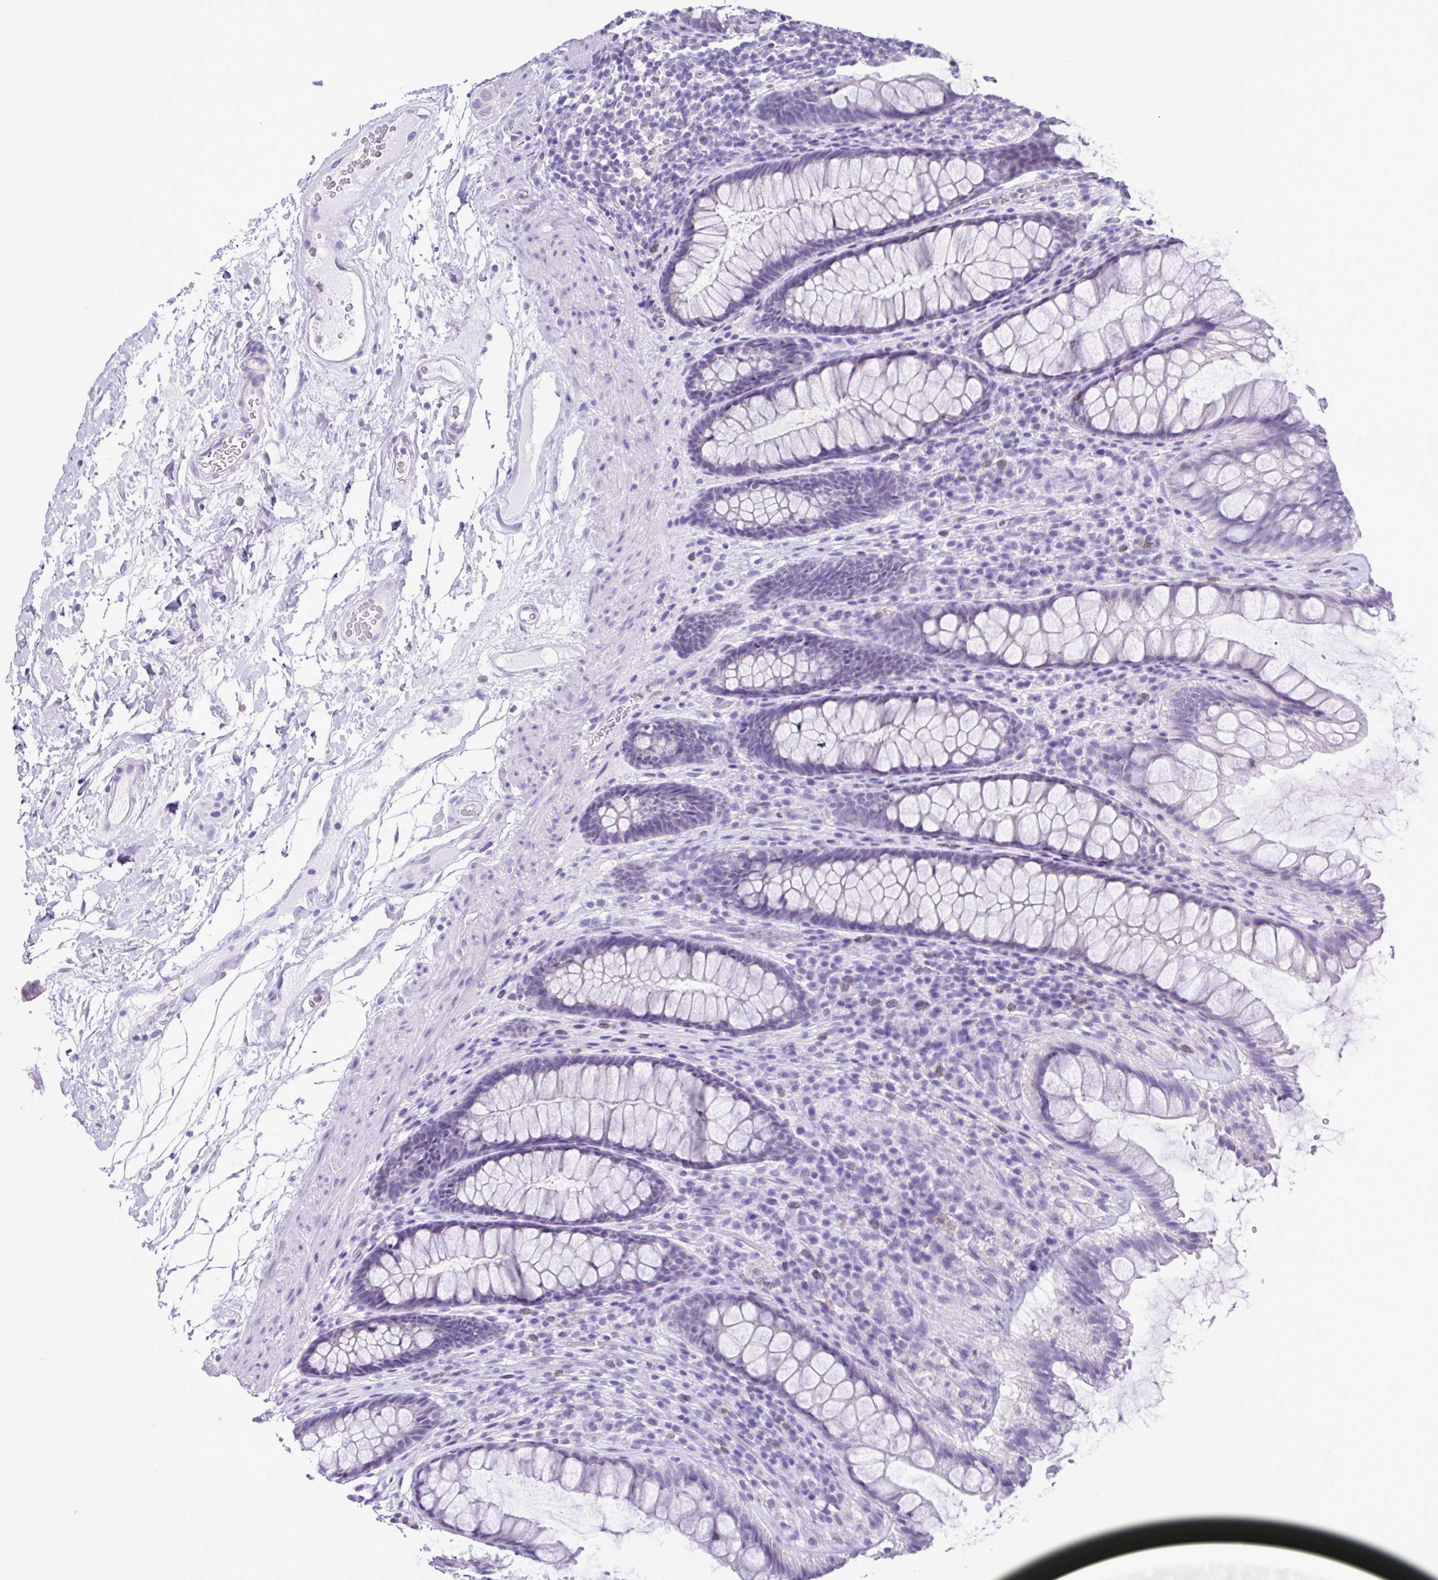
{"staining": {"intensity": "negative", "quantity": "none", "location": "none"}, "tissue": "rectum", "cell_type": "Glandular cells", "image_type": "normal", "snomed": [{"axis": "morphology", "description": "Normal tissue, NOS"}, {"axis": "topography", "description": "Rectum"}], "caption": "The micrograph exhibits no significant staining in glandular cells of rectum.", "gene": "CBY2", "patient": {"sex": "male", "age": 72}}